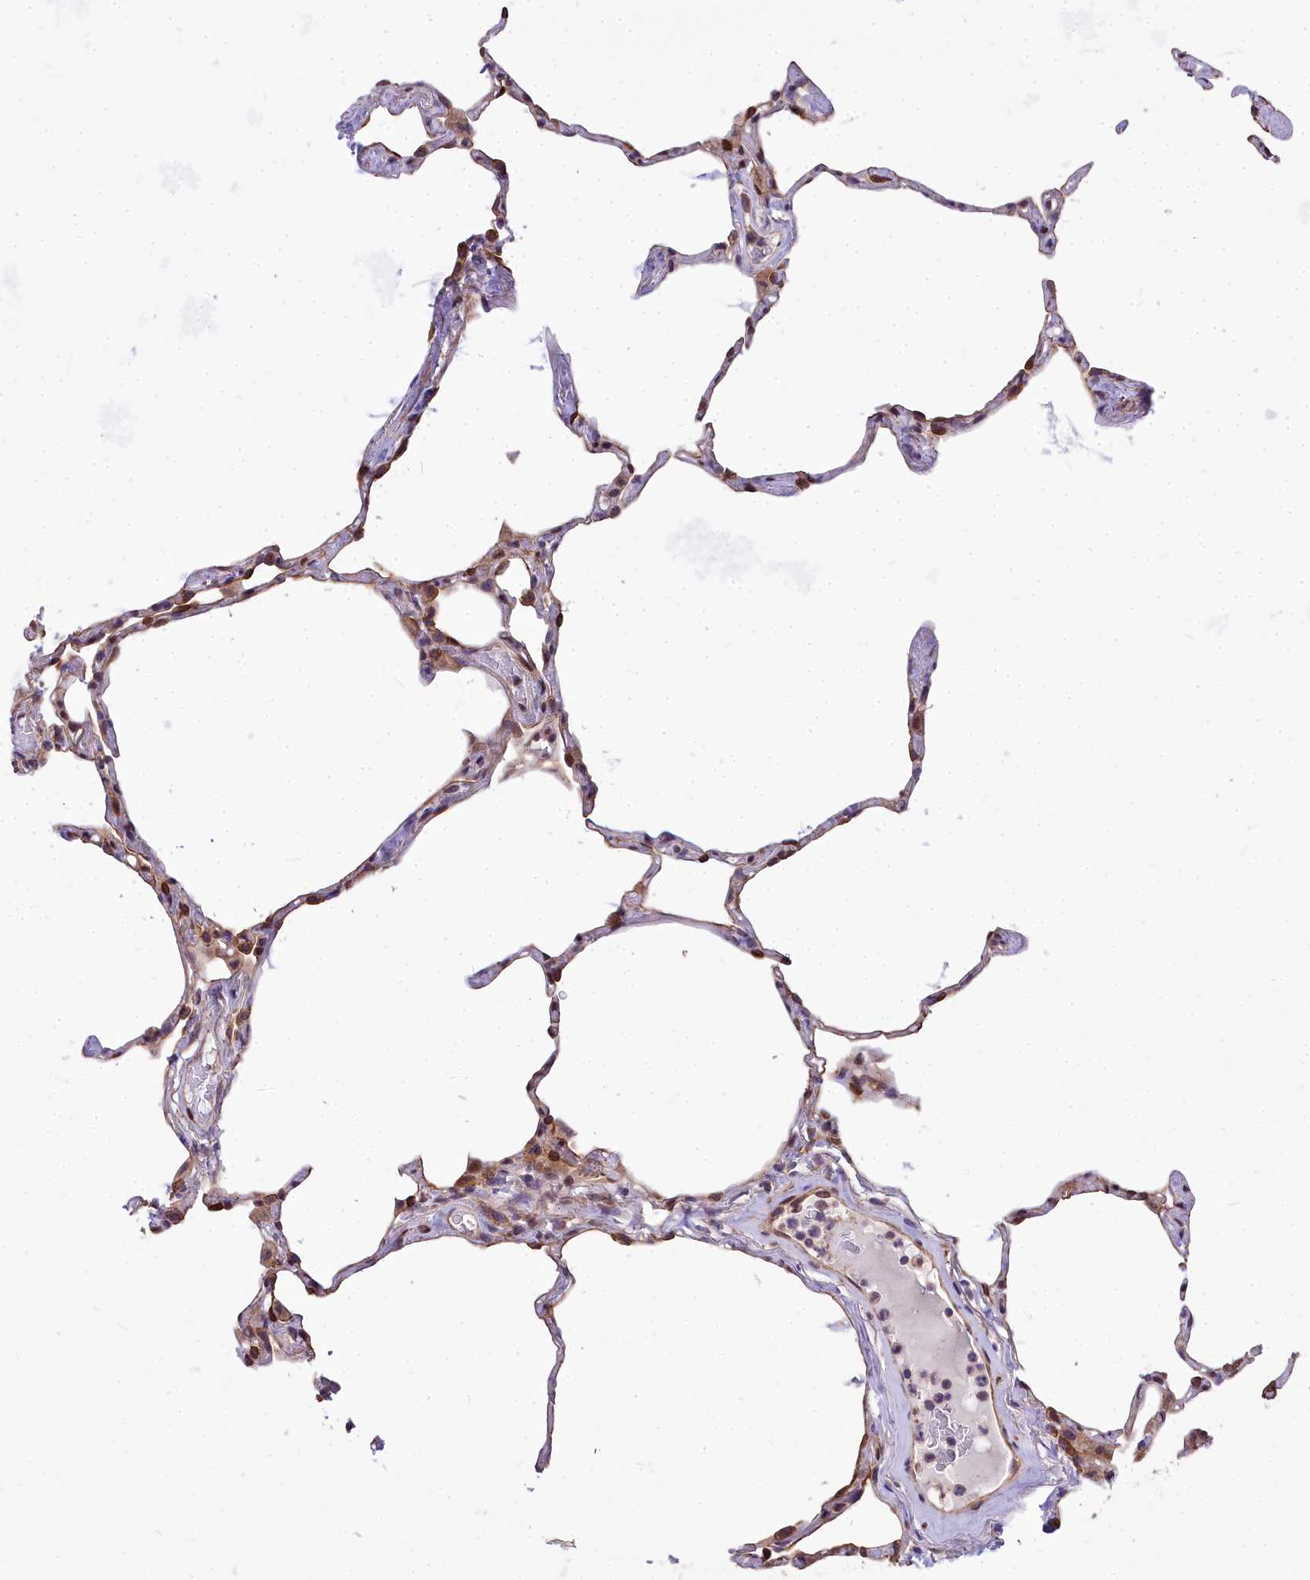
{"staining": {"intensity": "moderate", "quantity": "25%-75%", "location": "cytoplasmic/membranous,nuclear"}, "tissue": "lung", "cell_type": "Alveolar cells", "image_type": "normal", "snomed": [{"axis": "morphology", "description": "Normal tissue, NOS"}, {"axis": "topography", "description": "Lung"}], "caption": "Protein positivity by IHC exhibits moderate cytoplasmic/membranous,nuclear staining in approximately 25%-75% of alveolar cells in benign lung.", "gene": "ABCB8", "patient": {"sex": "male", "age": 65}}